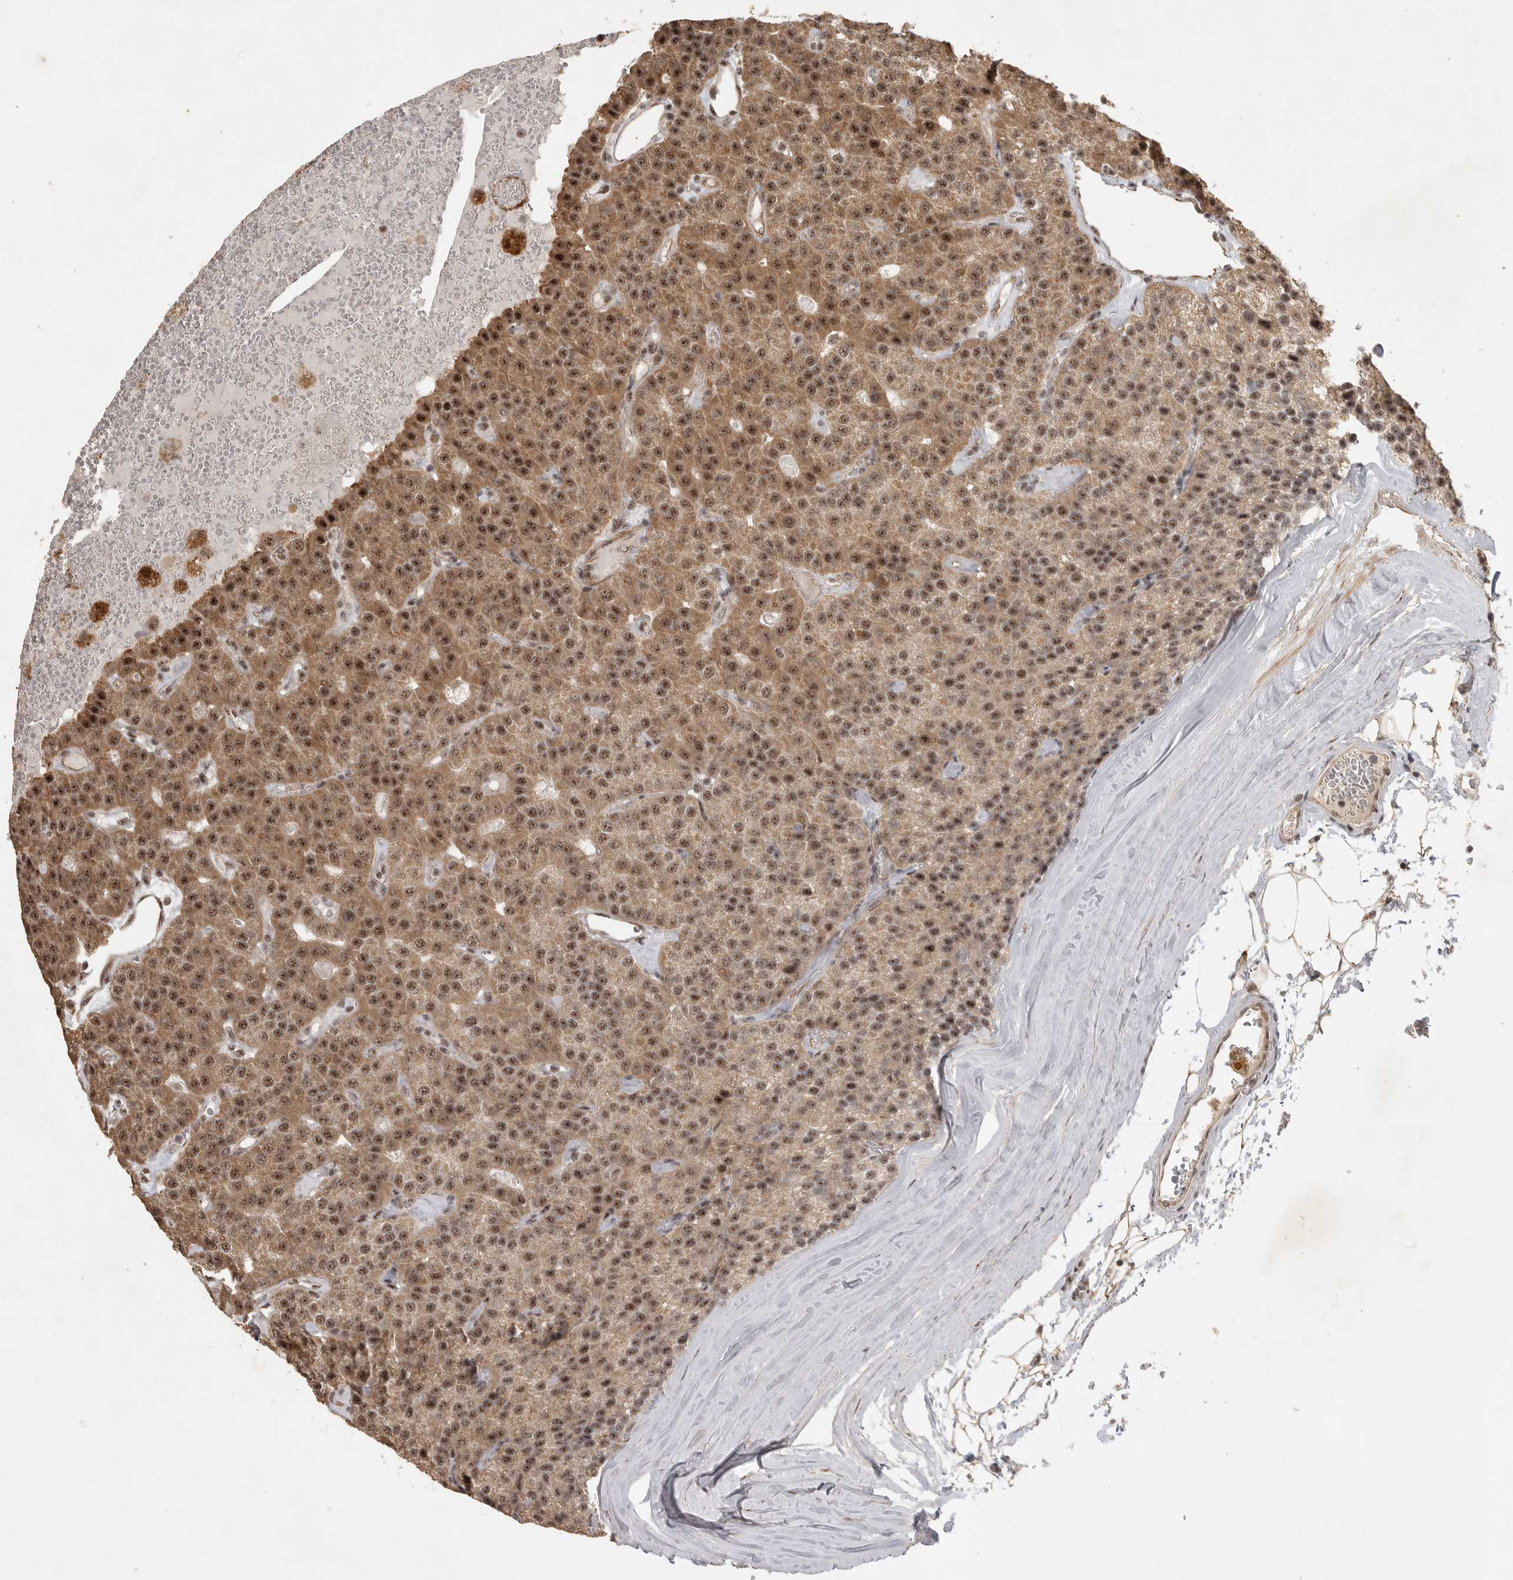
{"staining": {"intensity": "strong", "quantity": "25%-75%", "location": "cytoplasmic/membranous,nuclear"}, "tissue": "parathyroid gland", "cell_type": "Glandular cells", "image_type": "normal", "snomed": [{"axis": "morphology", "description": "Normal tissue, NOS"}, {"axis": "morphology", "description": "Adenoma, NOS"}, {"axis": "topography", "description": "Parathyroid gland"}], "caption": "Immunohistochemical staining of unremarkable parathyroid gland exhibits strong cytoplasmic/membranous,nuclear protein expression in about 25%-75% of glandular cells. The staining was performed using DAB (3,3'-diaminobenzidine), with brown indicating positive protein expression. Nuclei are stained blue with hematoxylin.", "gene": "POMP", "patient": {"sex": "female", "age": 86}}